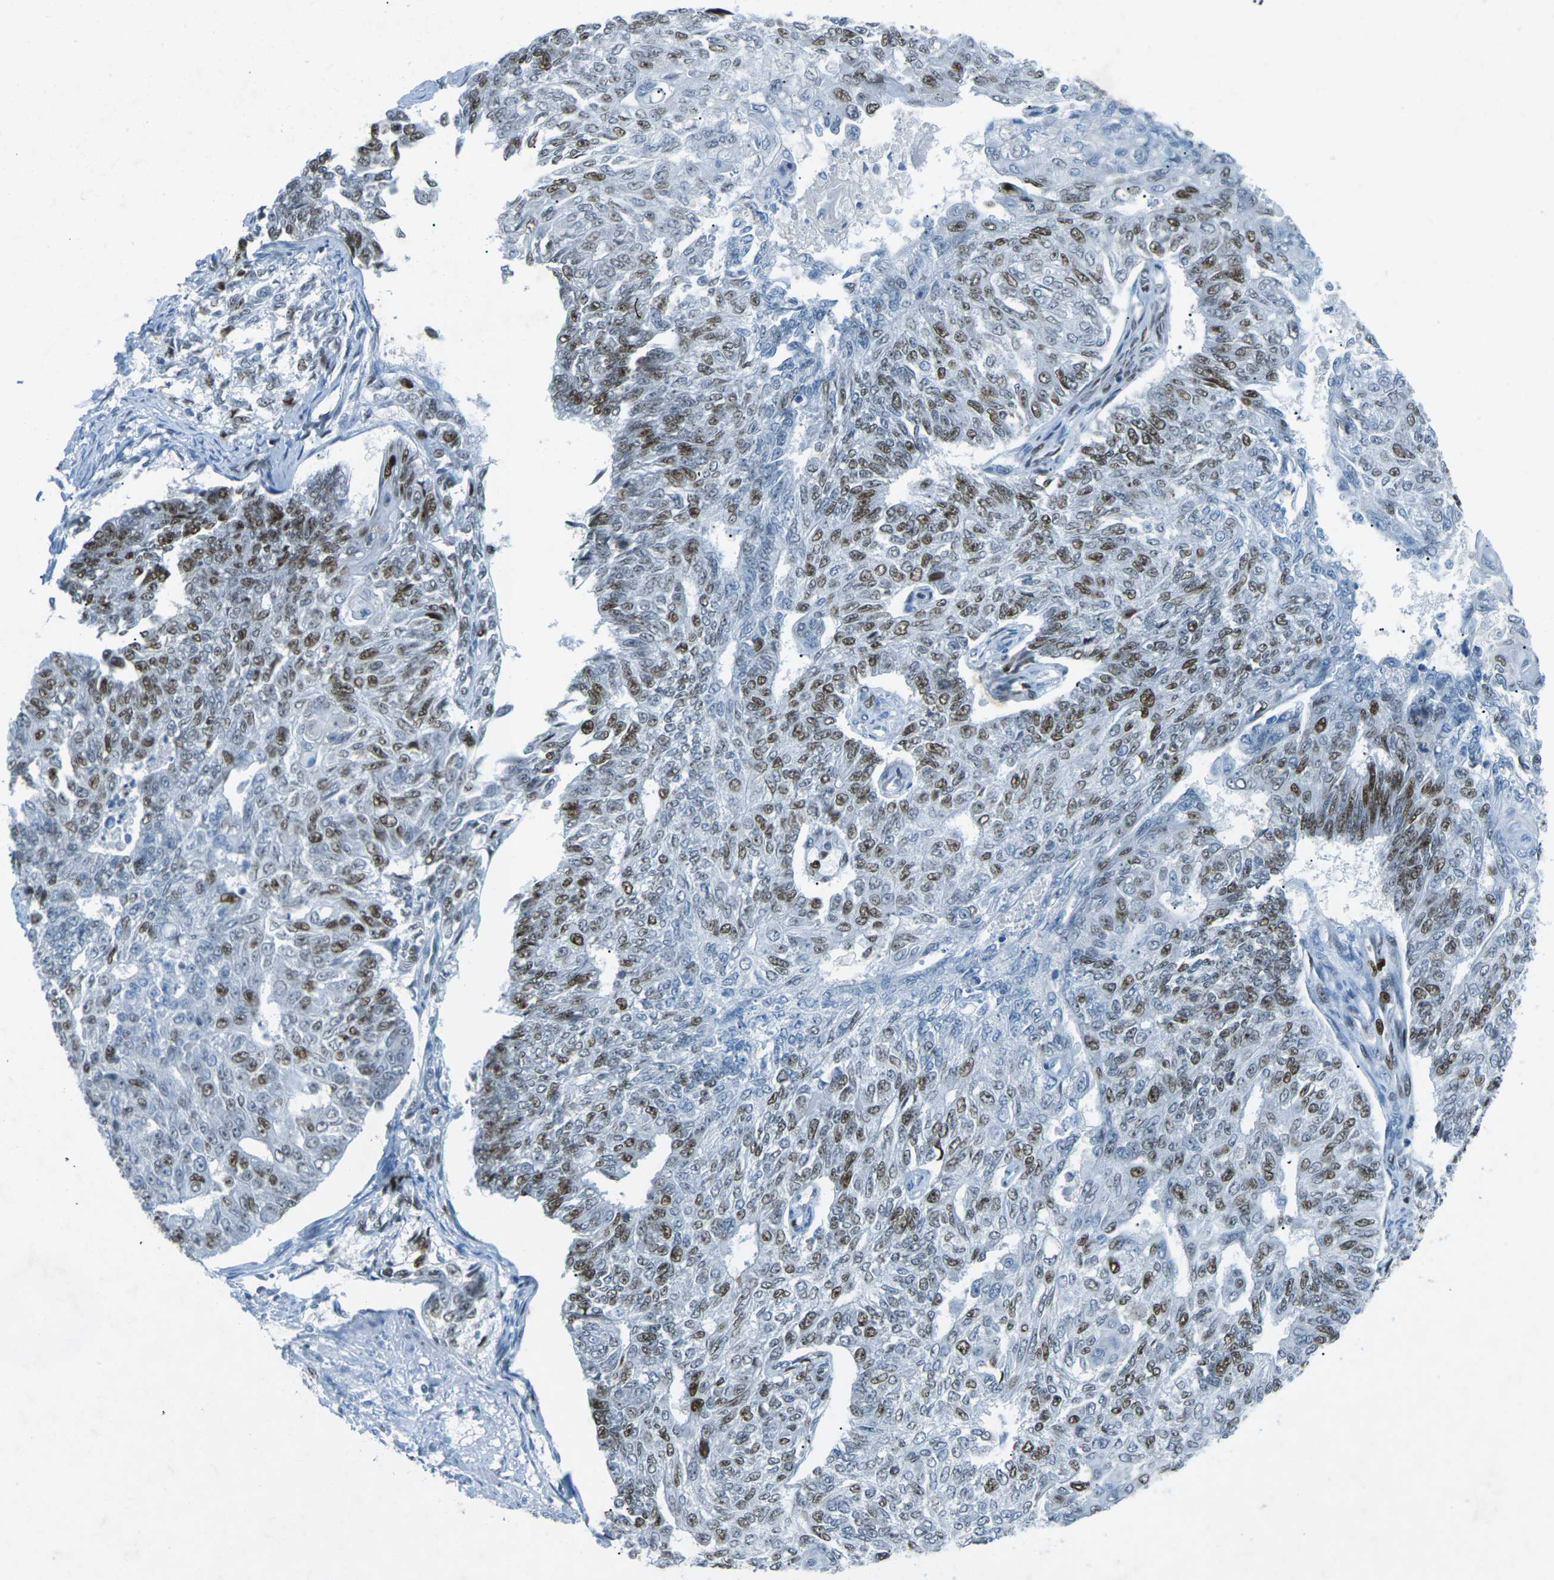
{"staining": {"intensity": "moderate", "quantity": ">75%", "location": "nuclear"}, "tissue": "endometrial cancer", "cell_type": "Tumor cells", "image_type": "cancer", "snomed": [{"axis": "morphology", "description": "Adenocarcinoma, NOS"}, {"axis": "topography", "description": "Endometrium"}], "caption": "This histopathology image displays immunohistochemistry staining of human endometrial adenocarcinoma, with medium moderate nuclear positivity in about >75% of tumor cells.", "gene": "RB1", "patient": {"sex": "female", "age": 32}}